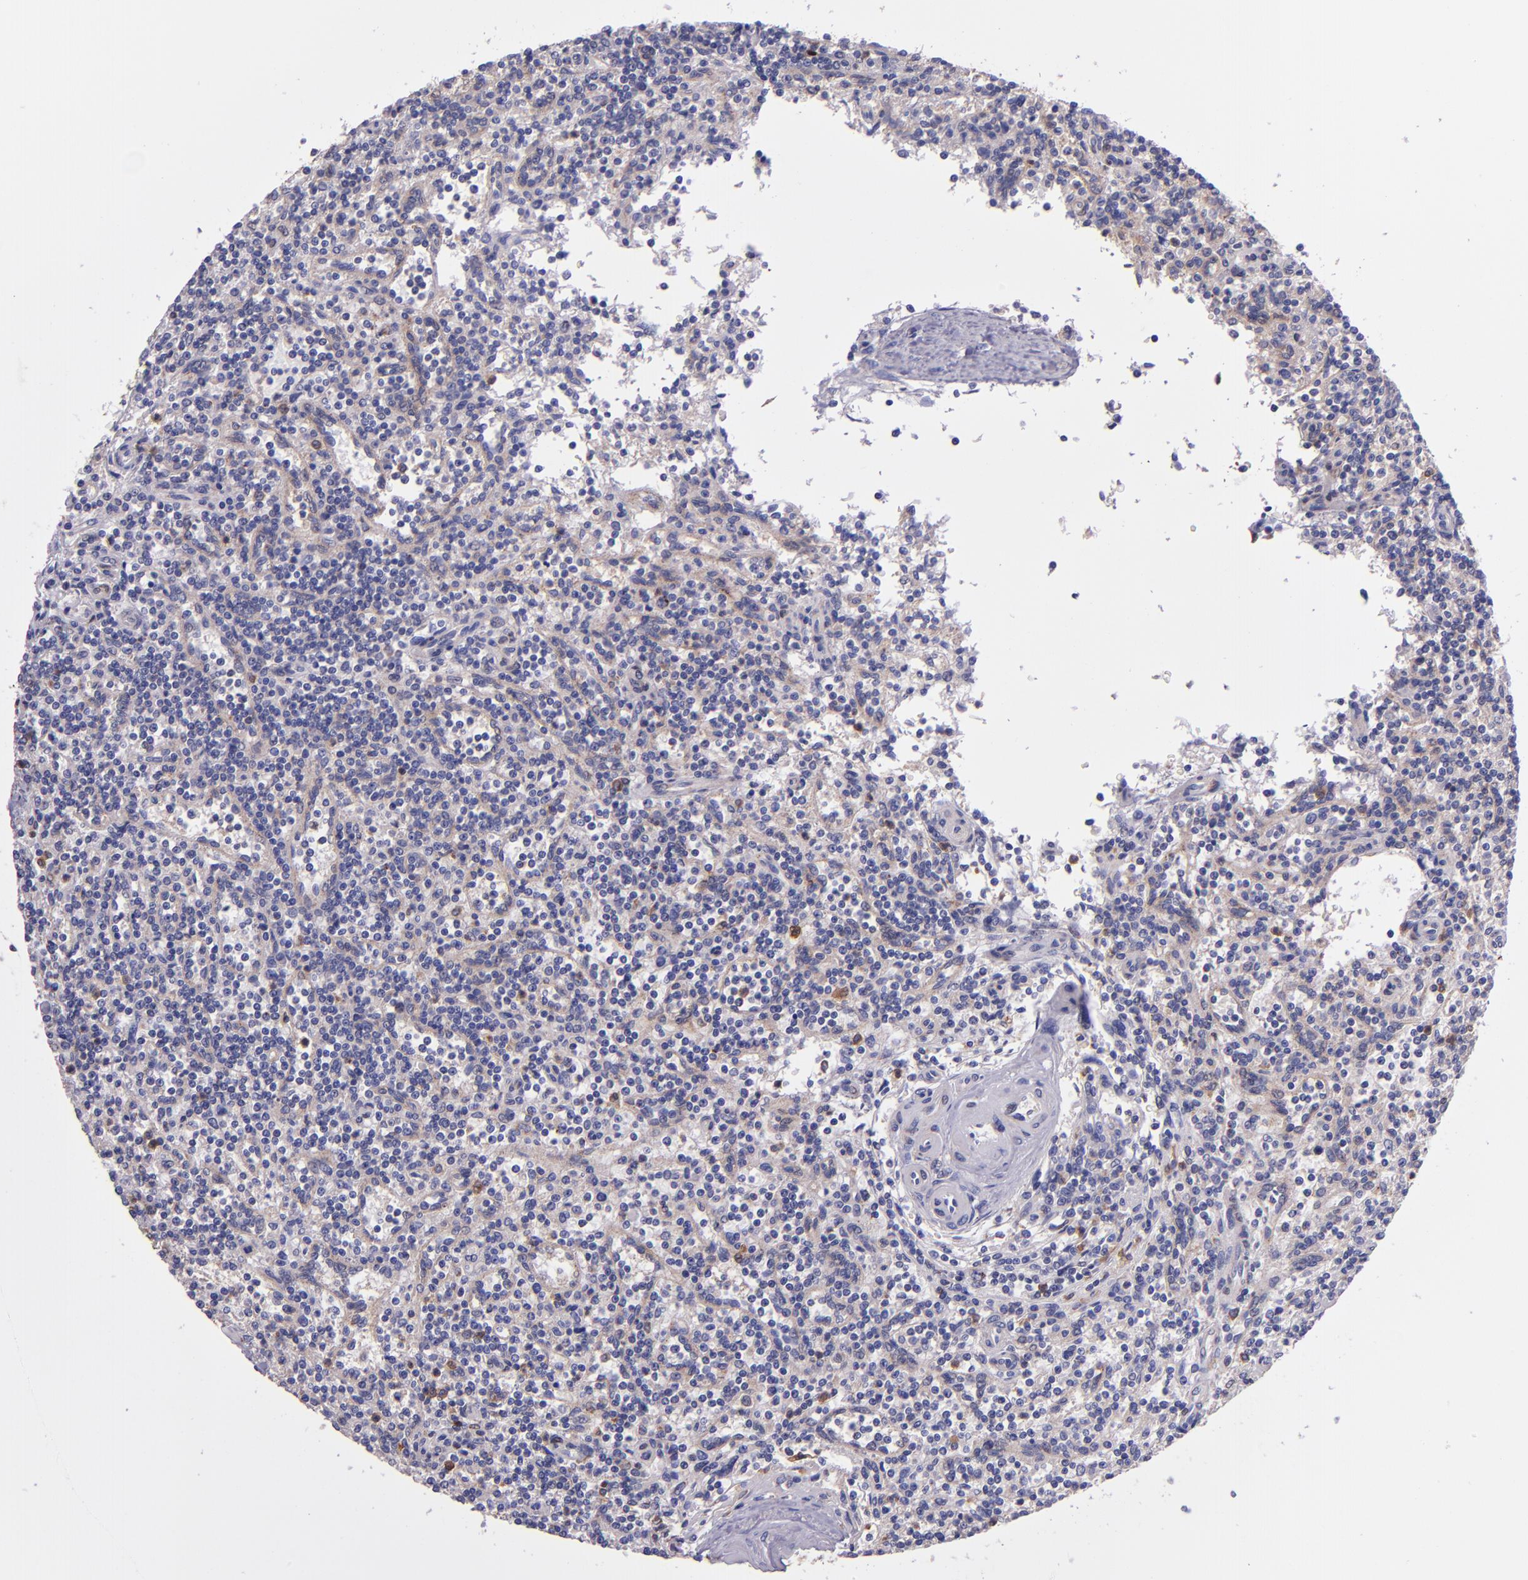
{"staining": {"intensity": "moderate", "quantity": "<25%", "location": "cytoplasmic/membranous"}, "tissue": "lymphoma", "cell_type": "Tumor cells", "image_type": "cancer", "snomed": [{"axis": "morphology", "description": "Malignant lymphoma, non-Hodgkin's type, Low grade"}, {"axis": "topography", "description": "Spleen"}], "caption": "High-power microscopy captured an IHC image of lymphoma, revealing moderate cytoplasmic/membranous positivity in approximately <25% of tumor cells.", "gene": "WASHC1", "patient": {"sex": "male", "age": 73}}